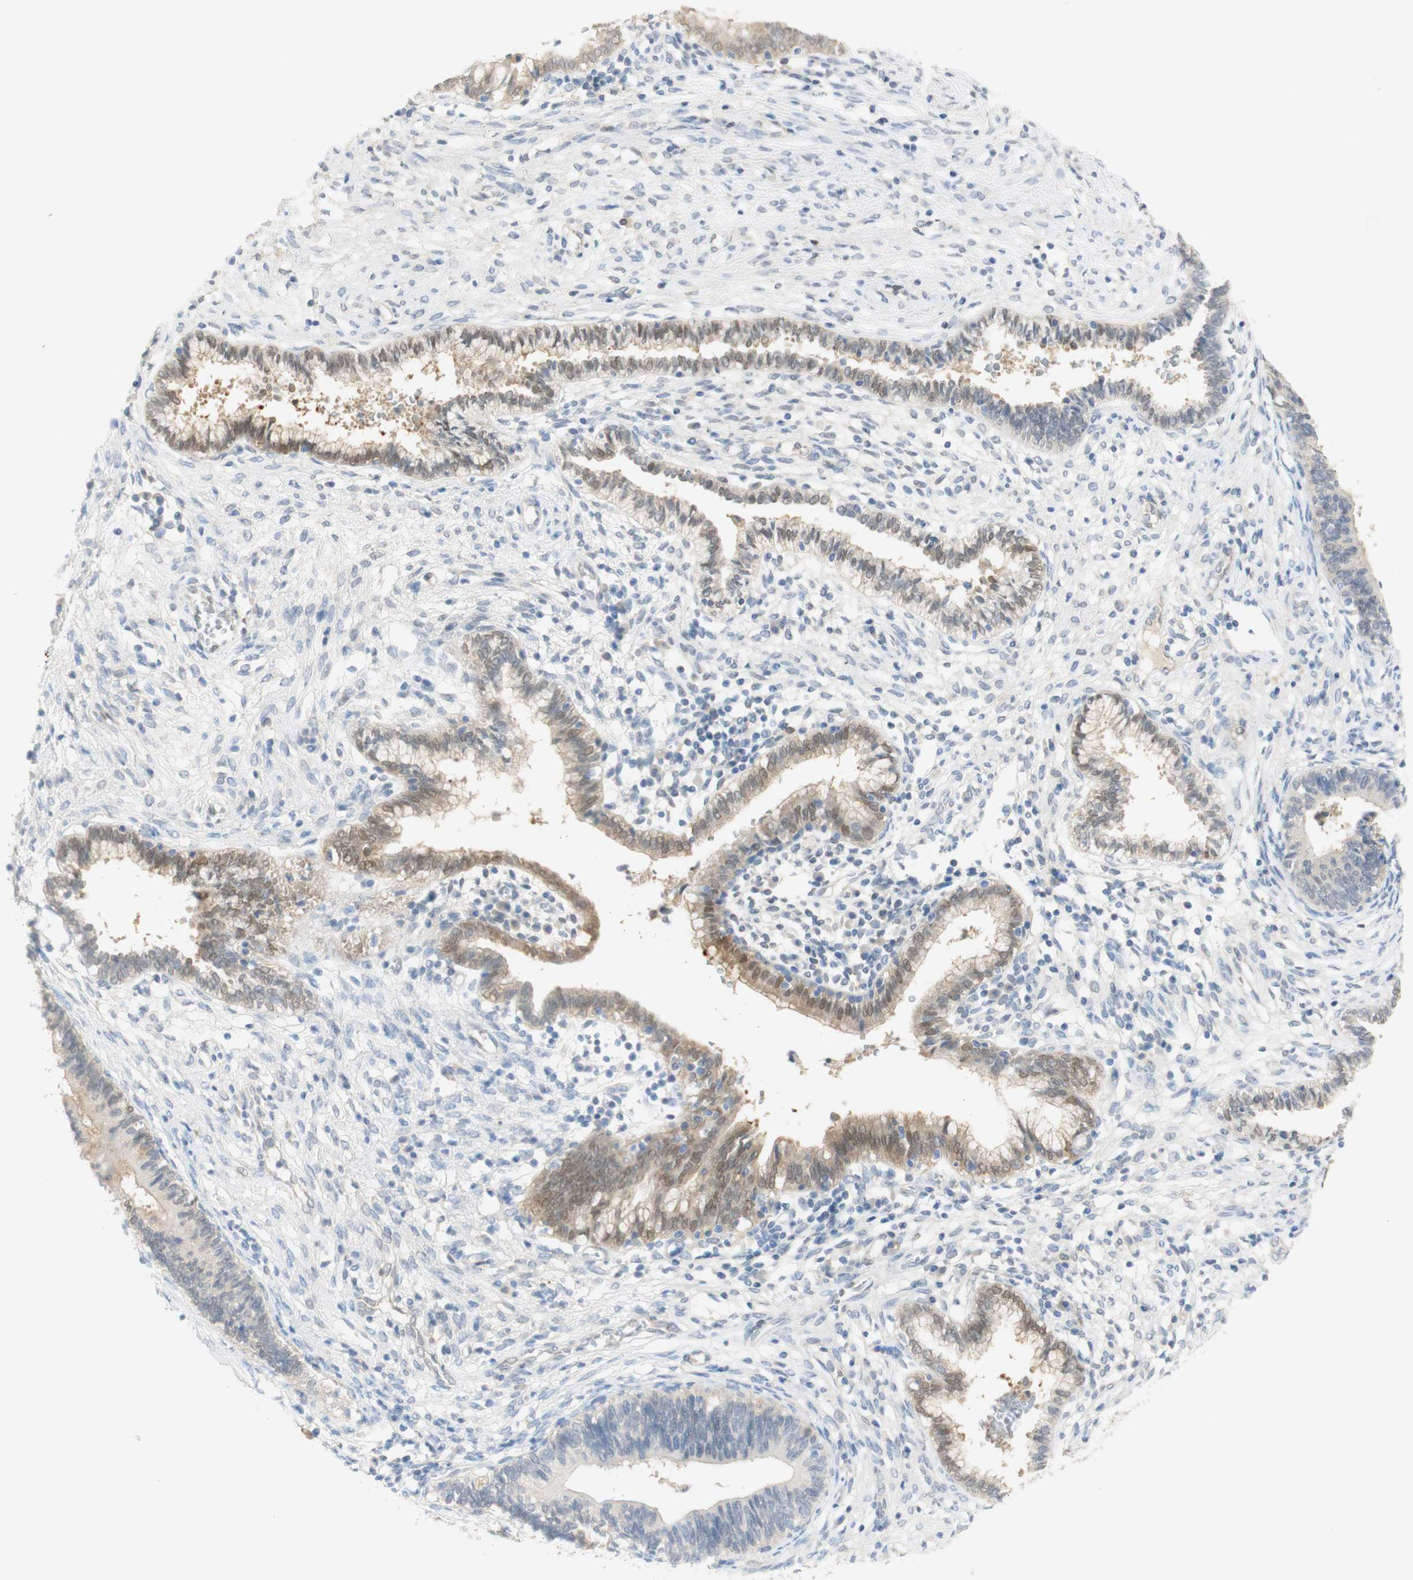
{"staining": {"intensity": "weak", "quantity": ">75%", "location": "cytoplasmic/membranous,nuclear"}, "tissue": "cervical cancer", "cell_type": "Tumor cells", "image_type": "cancer", "snomed": [{"axis": "morphology", "description": "Adenocarcinoma, NOS"}, {"axis": "topography", "description": "Cervix"}], "caption": "Cervical adenocarcinoma stained with DAB (3,3'-diaminobenzidine) immunohistochemistry reveals low levels of weak cytoplasmic/membranous and nuclear staining in approximately >75% of tumor cells. The staining was performed using DAB (3,3'-diaminobenzidine), with brown indicating positive protein expression. Nuclei are stained blue with hematoxylin.", "gene": "SELENBP1", "patient": {"sex": "female", "age": 44}}